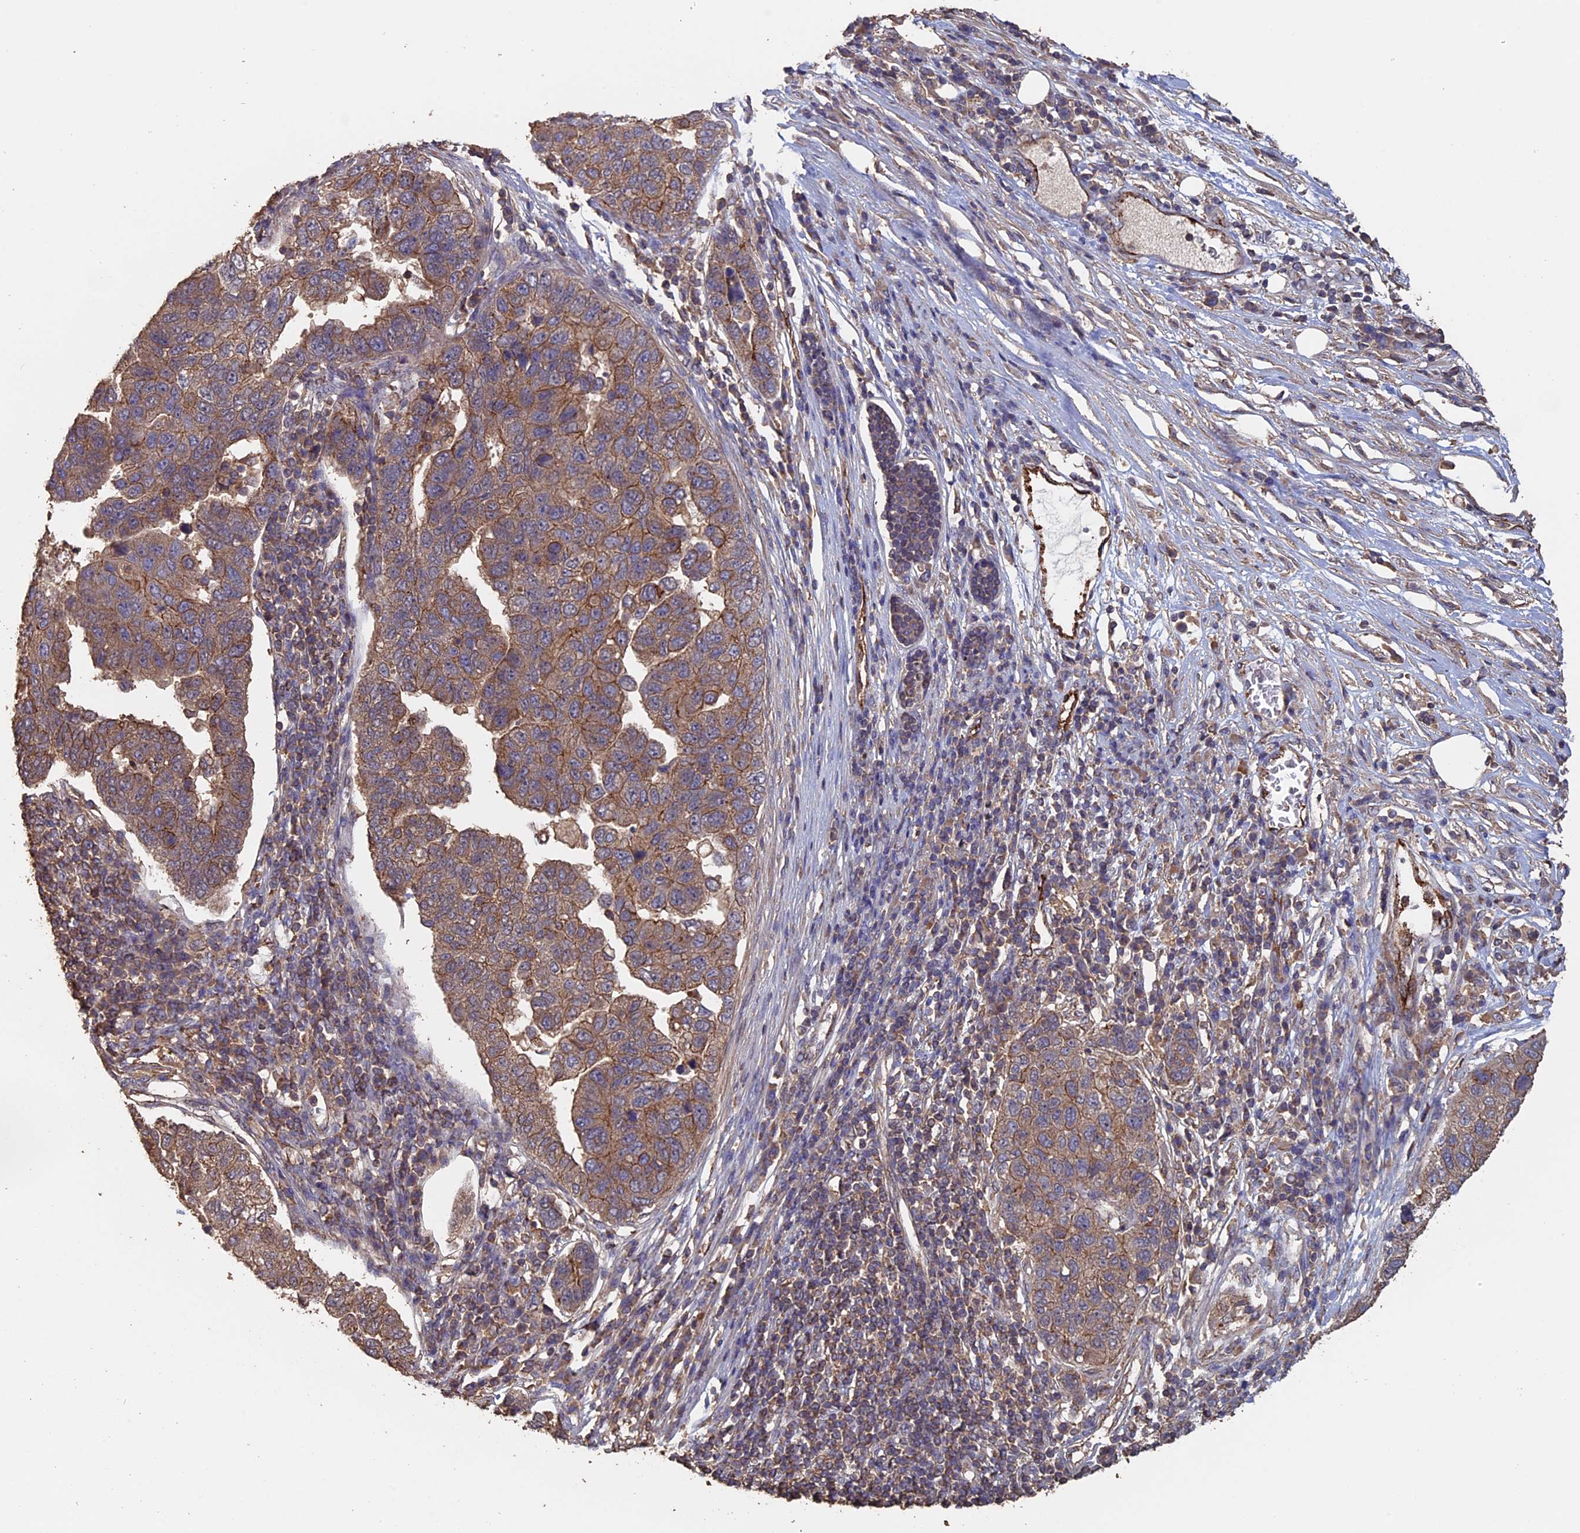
{"staining": {"intensity": "moderate", "quantity": "25%-75%", "location": "cytoplasmic/membranous"}, "tissue": "pancreatic cancer", "cell_type": "Tumor cells", "image_type": "cancer", "snomed": [{"axis": "morphology", "description": "Adenocarcinoma, NOS"}, {"axis": "topography", "description": "Pancreas"}], "caption": "Moderate cytoplasmic/membranous staining for a protein is present in approximately 25%-75% of tumor cells of pancreatic adenocarcinoma using immunohistochemistry (IHC).", "gene": "PIGQ", "patient": {"sex": "female", "age": 61}}